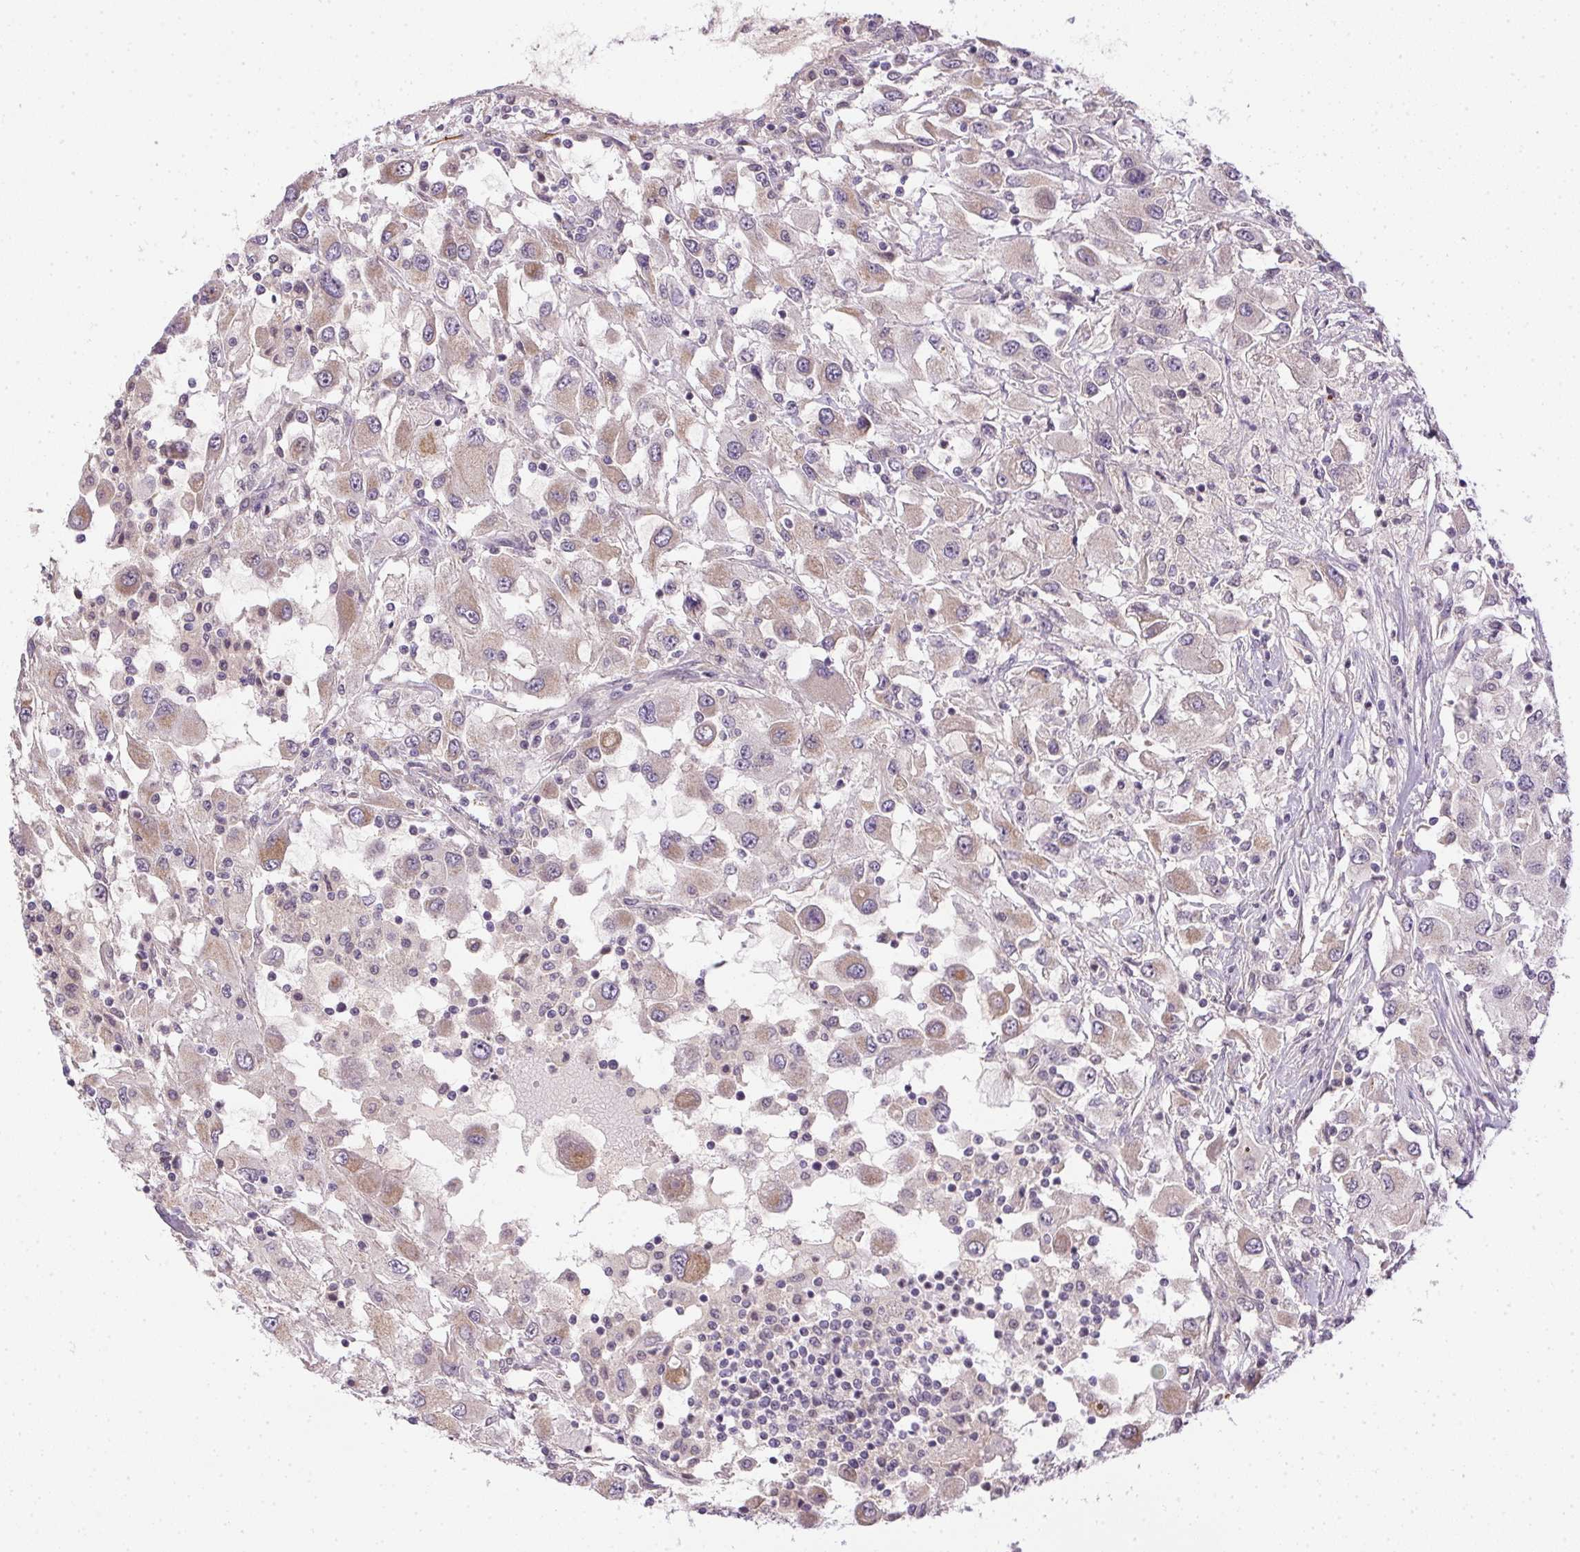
{"staining": {"intensity": "negative", "quantity": "none", "location": "none"}, "tissue": "renal cancer", "cell_type": "Tumor cells", "image_type": "cancer", "snomed": [{"axis": "morphology", "description": "Adenocarcinoma, NOS"}, {"axis": "topography", "description": "Kidney"}], "caption": "A high-resolution image shows immunohistochemistry (IHC) staining of renal cancer (adenocarcinoma), which shows no significant staining in tumor cells.", "gene": "CFAP92", "patient": {"sex": "female", "age": 67}}